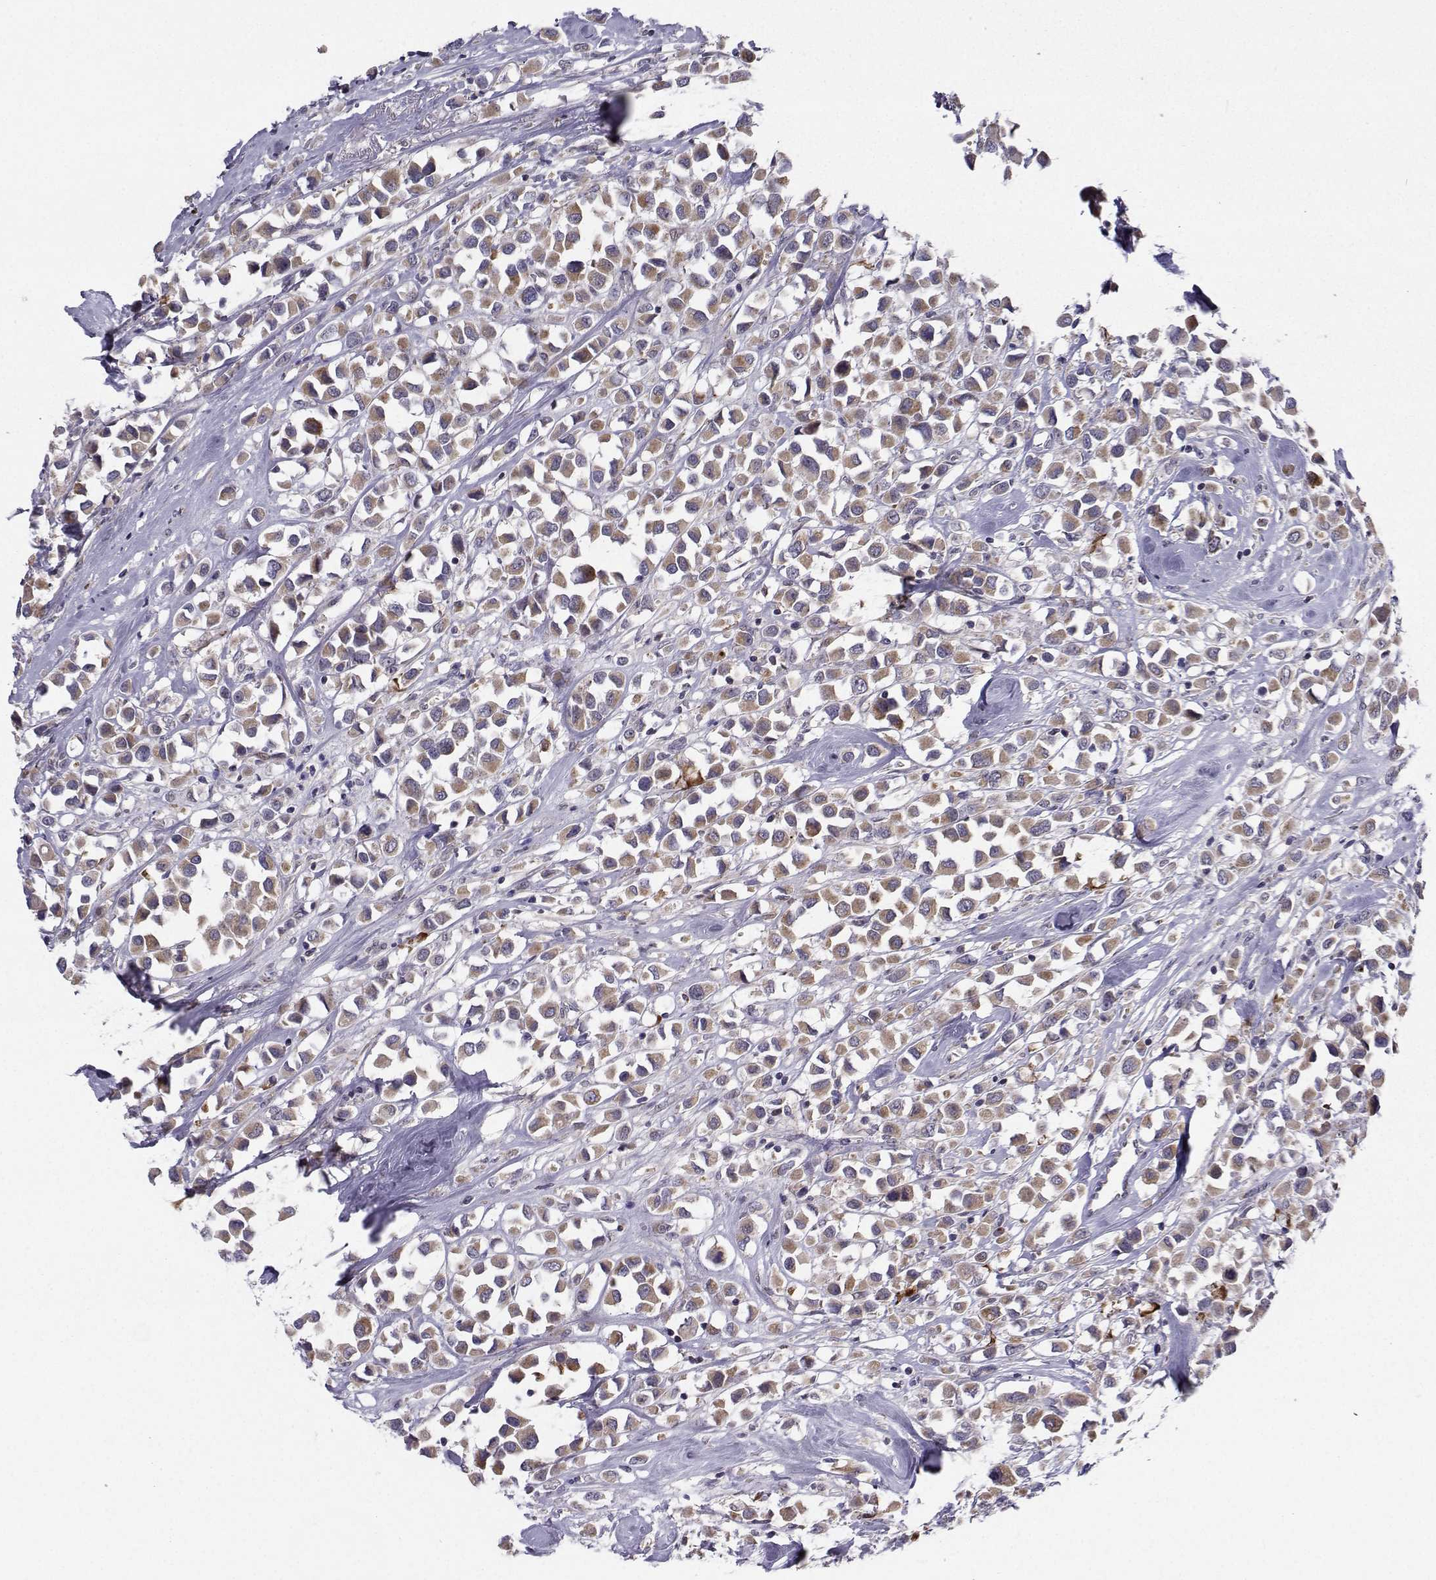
{"staining": {"intensity": "moderate", "quantity": ">75%", "location": "cytoplasmic/membranous"}, "tissue": "breast cancer", "cell_type": "Tumor cells", "image_type": "cancer", "snomed": [{"axis": "morphology", "description": "Duct carcinoma"}, {"axis": "topography", "description": "Breast"}], "caption": "The image reveals immunohistochemical staining of intraductal carcinoma (breast). There is moderate cytoplasmic/membranous staining is identified in about >75% of tumor cells. The staining was performed using DAB to visualize the protein expression in brown, while the nuclei were stained in blue with hematoxylin (Magnification: 20x).", "gene": "NECAB3", "patient": {"sex": "female", "age": 61}}